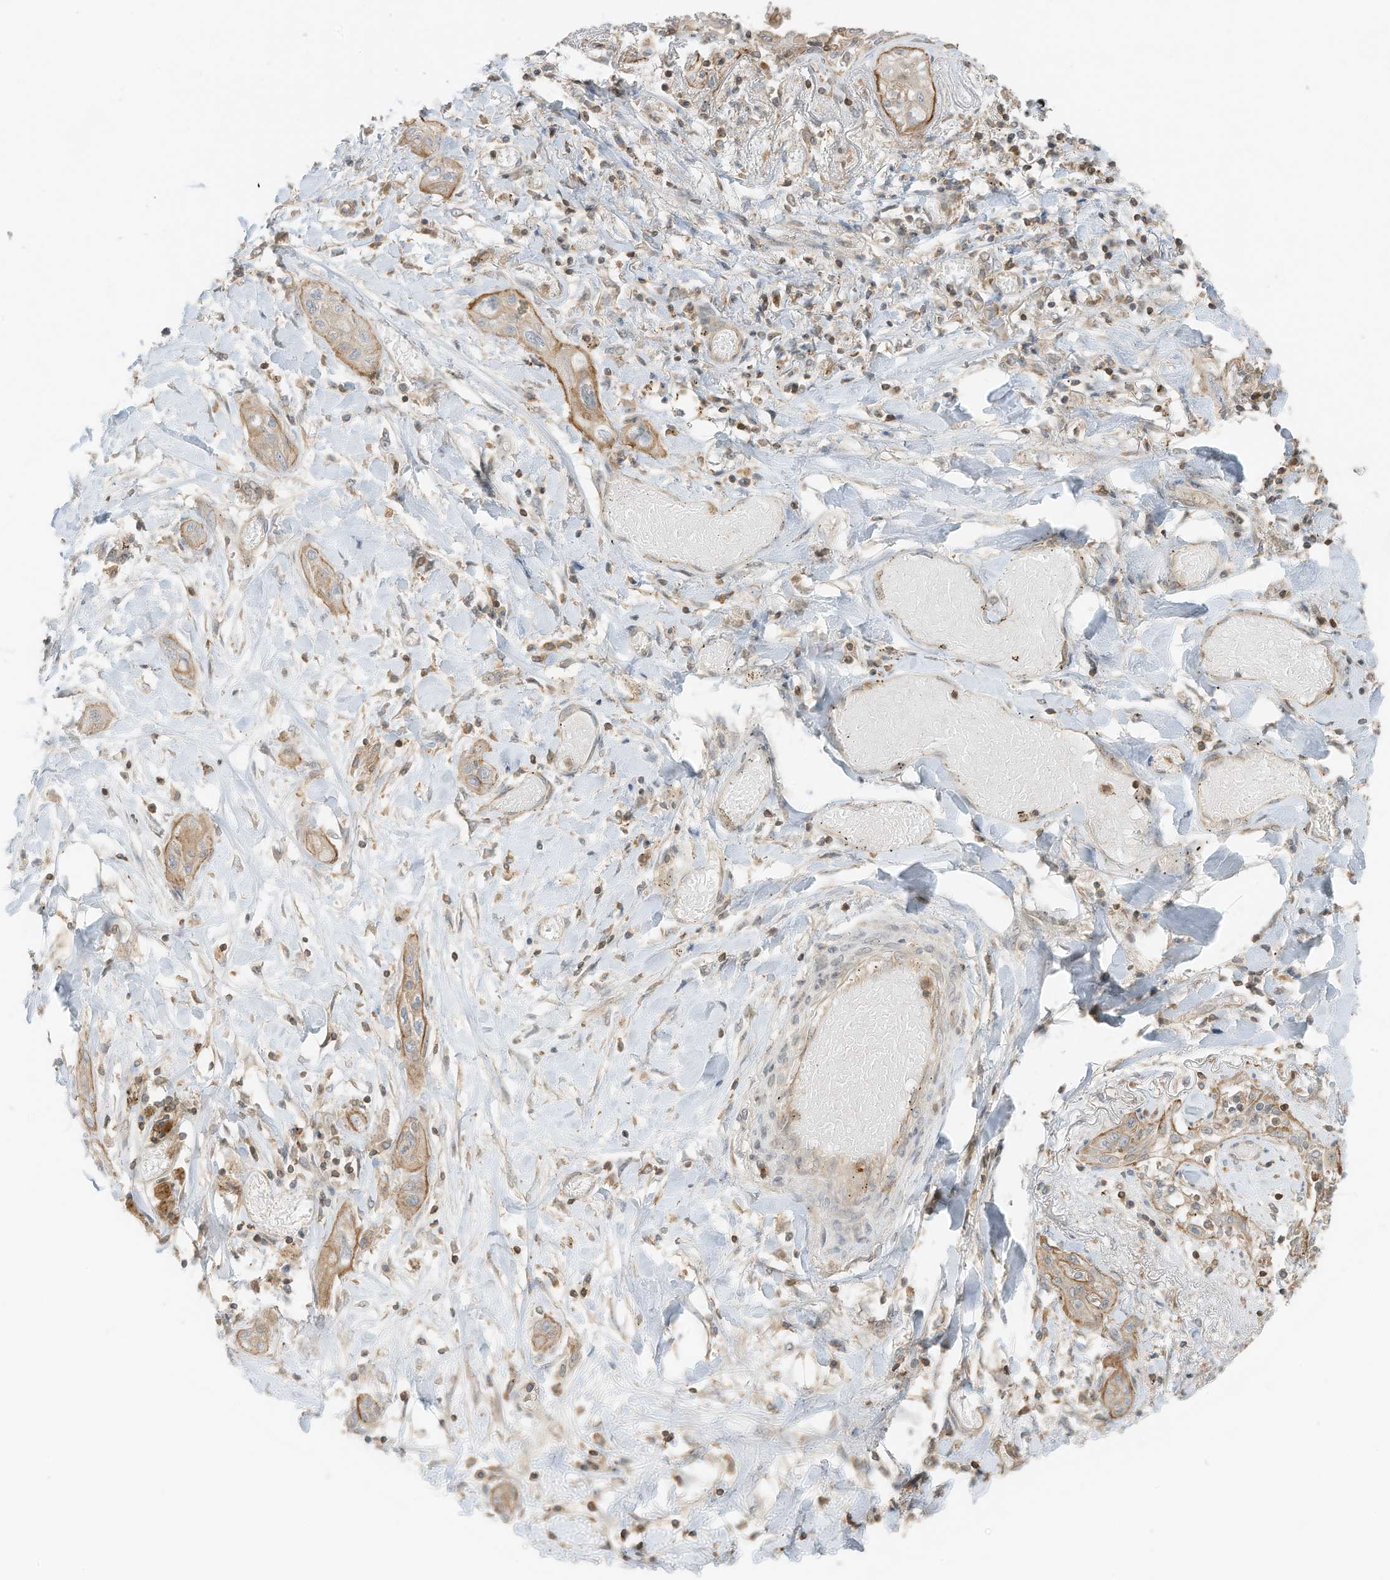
{"staining": {"intensity": "moderate", "quantity": "25%-75%", "location": "cytoplasmic/membranous"}, "tissue": "lung cancer", "cell_type": "Tumor cells", "image_type": "cancer", "snomed": [{"axis": "morphology", "description": "Squamous cell carcinoma, NOS"}, {"axis": "topography", "description": "Lung"}], "caption": "Lung cancer stained for a protein (brown) reveals moderate cytoplasmic/membranous positive staining in about 25%-75% of tumor cells.", "gene": "SLC25A12", "patient": {"sex": "female", "age": 47}}